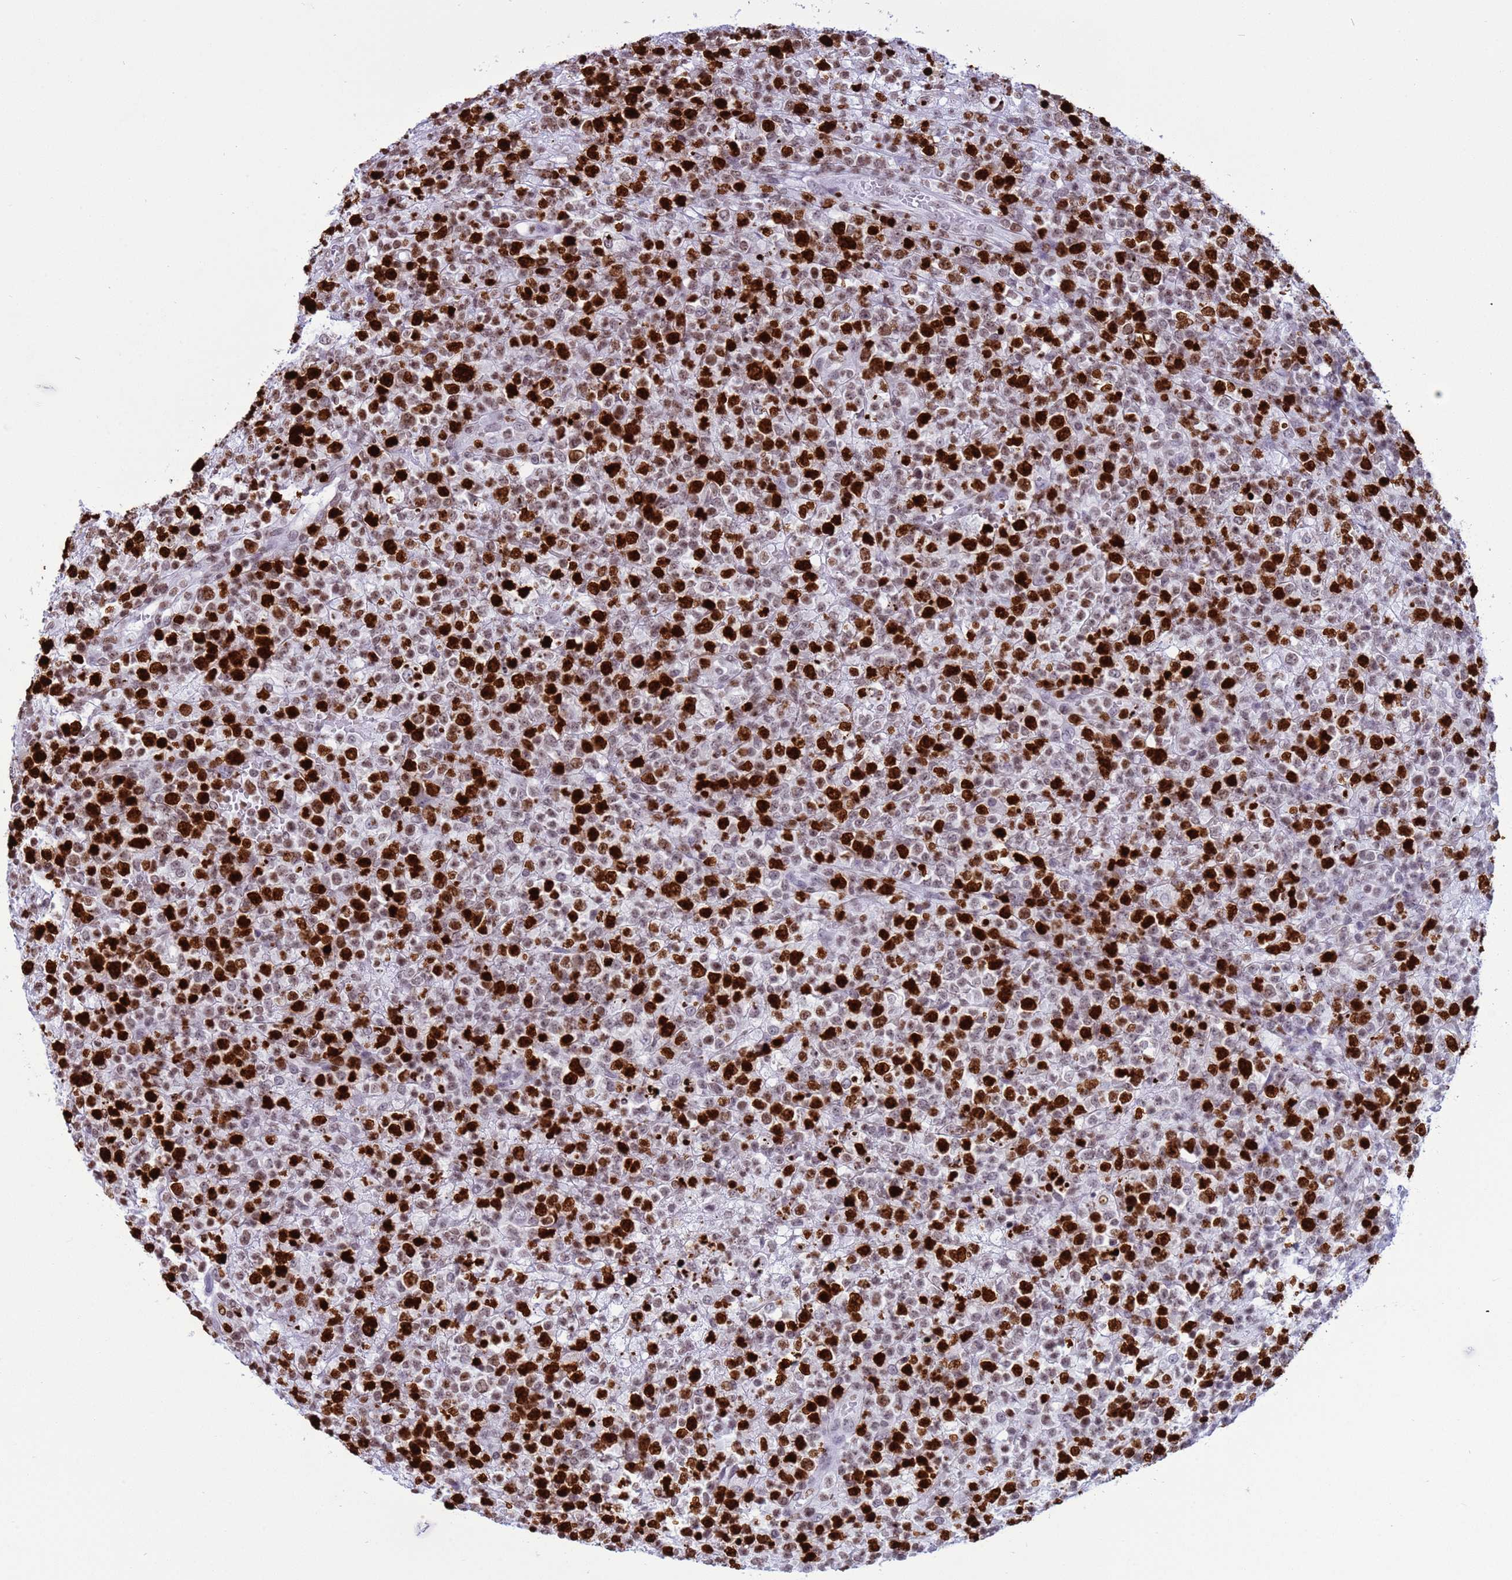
{"staining": {"intensity": "strong", "quantity": ">75%", "location": "nuclear"}, "tissue": "lymphoma", "cell_type": "Tumor cells", "image_type": "cancer", "snomed": [{"axis": "morphology", "description": "Malignant lymphoma, non-Hodgkin's type, High grade"}, {"axis": "topography", "description": "Colon"}], "caption": "Strong nuclear protein expression is present in approximately >75% of tumor cells in high-grade malignant lymphoma, non-Hodgkin's type.", "gene": "H4C8", "patient": {"sex": "female", "age": 53}}